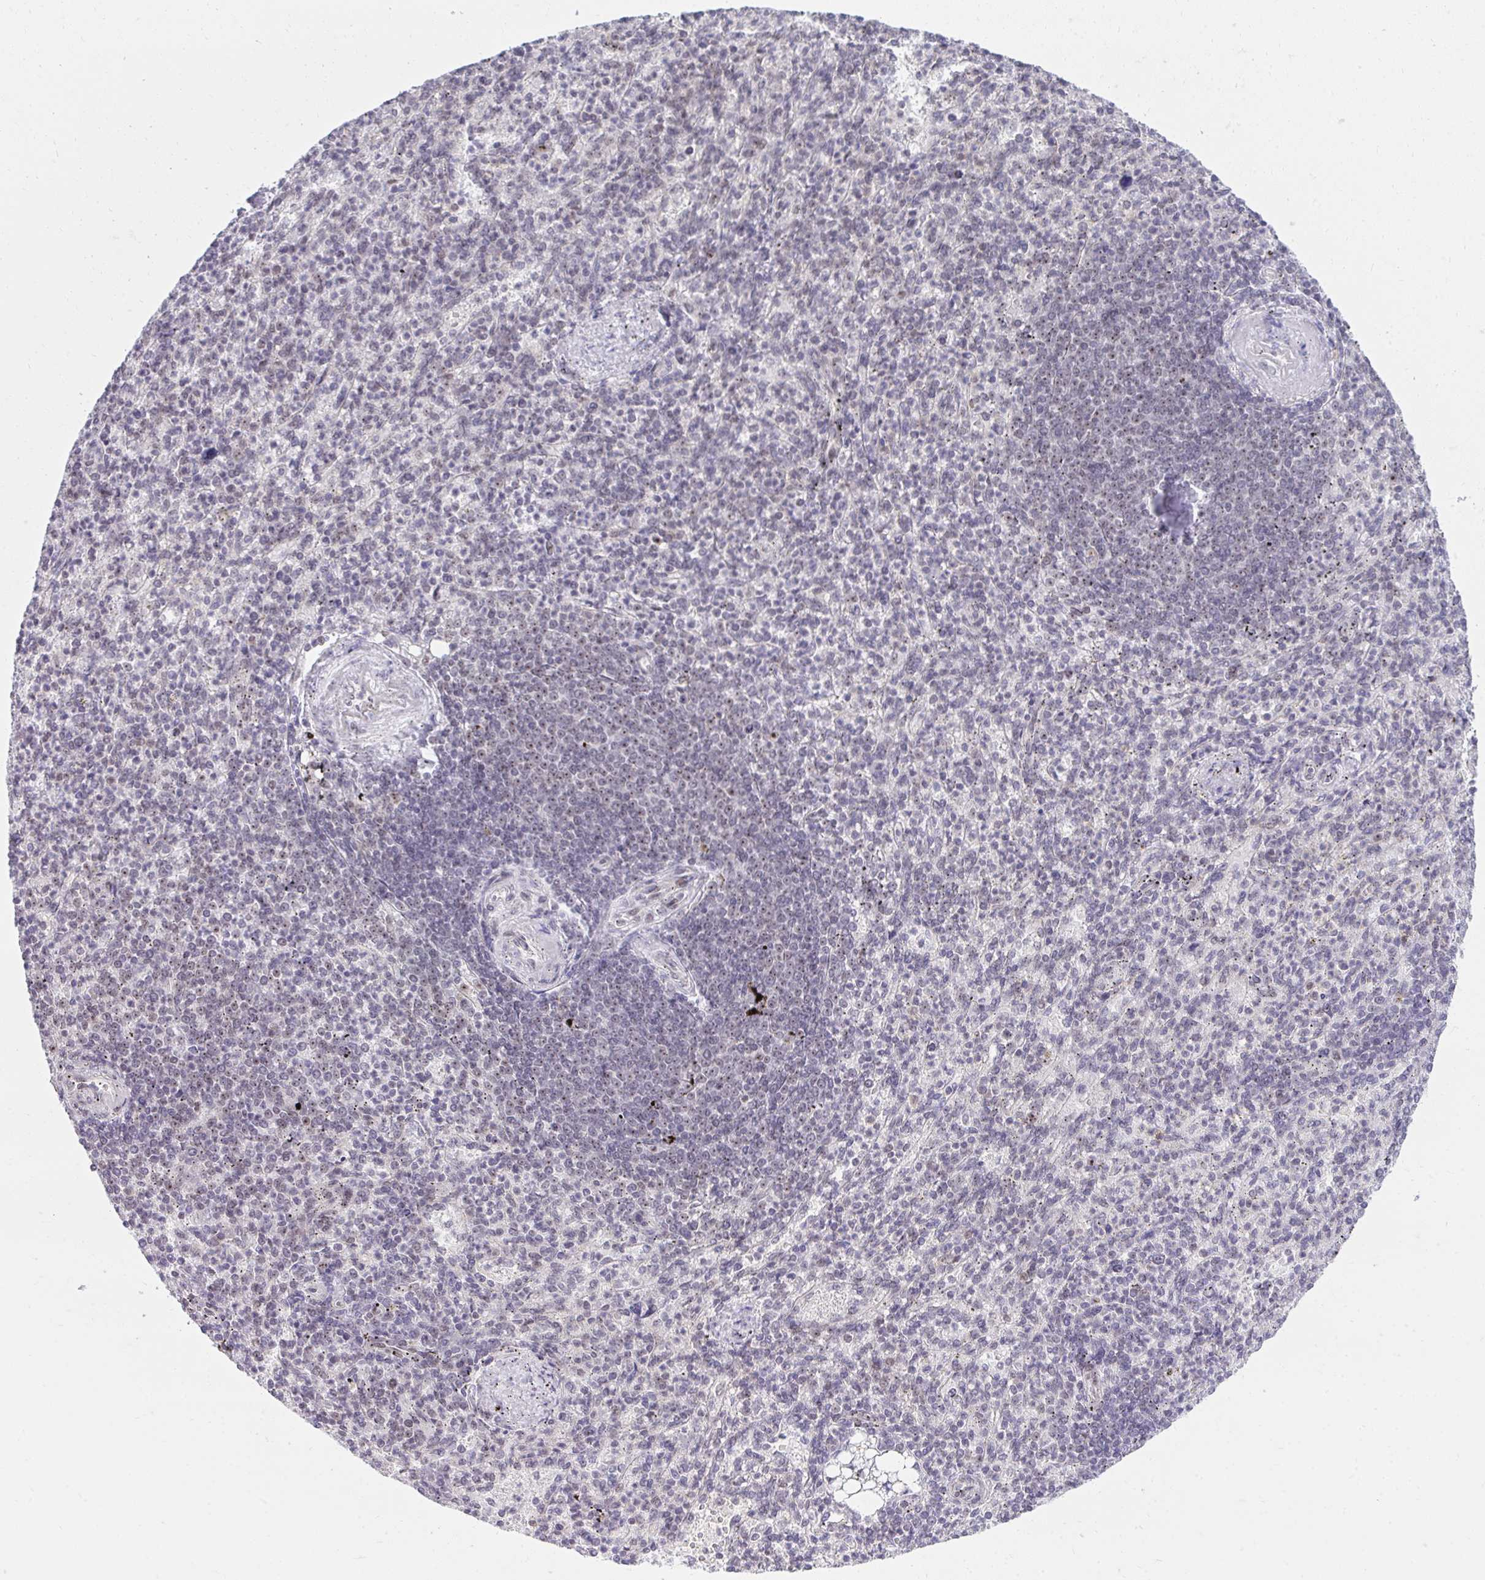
{"staining": {"intensity": "weak", "quantity": "<25%", "location": "nuclear"}, "tissue": "spleen", "cell_type": "Cells in red pulp", "image_type": "normal", "snomed": [{"axis": "morphology", "description": "Normal tissue, NOS"}, {"axis": "topography", "description": "Spleen"}], "caption": "A photomicrograph of spleen stained for a protein displays no brown staining in cells in red pulp. (DAB (3,3'-diaminobenzidine) IHC, high magnification).", "gene": "HIRA", "patient": {"sex": "female", "age": 74}}